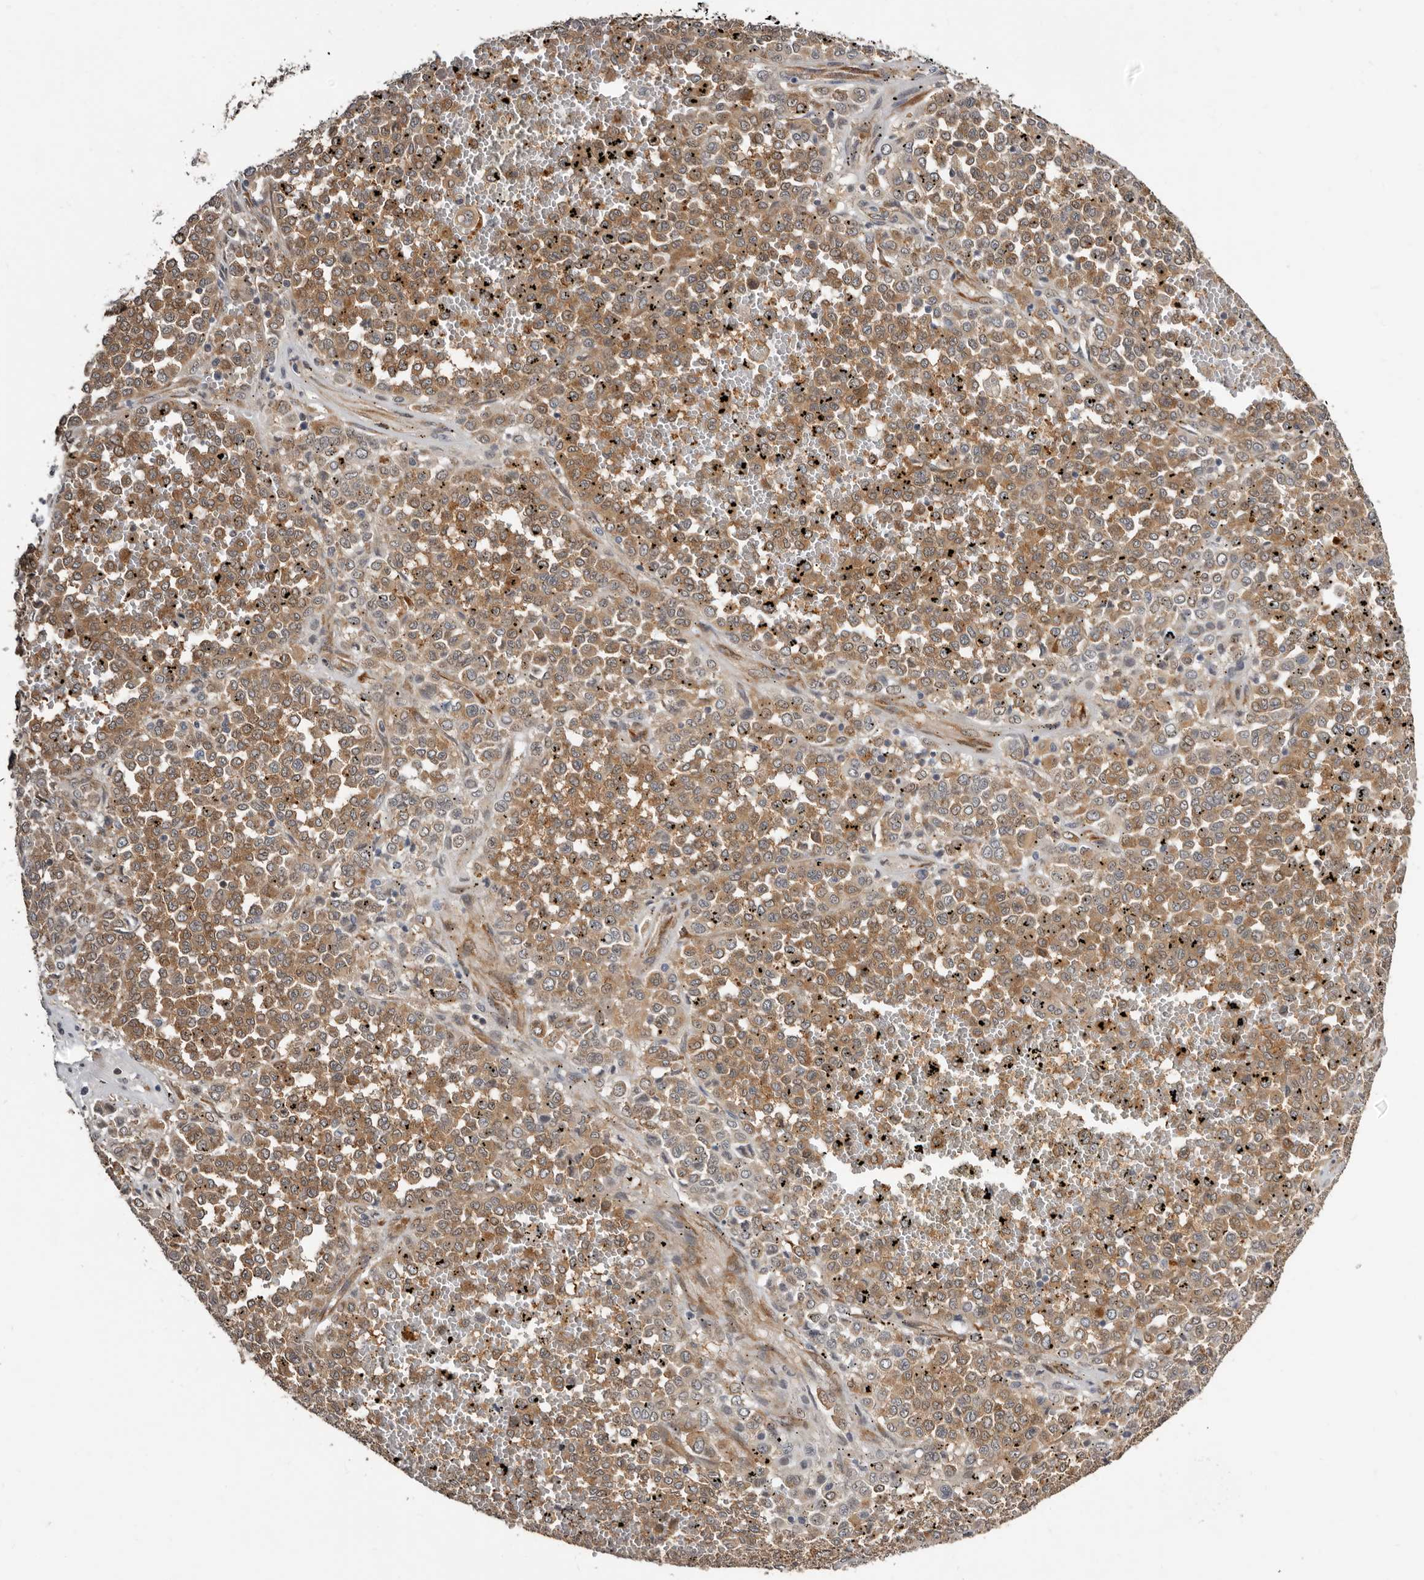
{"staining": {"intensity": "moderate", "quantity": ">75%", "location": "cytoplasmic/membranous"}, "tissue": "melanoma", "cell_type": "Tumor cells", "image_type": "cancer", "snomed": [{"axis": "morphology", "description": "Malignant melanoma, Metastatic site"}, {"axis": "topography", "description": "Pancreas"}], "caption": "Protein staining reveals moderate cytoplasmic/membranous staining in approximately >75% of tumor cells in melanoma. (IHC, brightfield microscopy, high magnification).", "gene": "SBDS", "patient": {"sex": "female", "age": 30}}